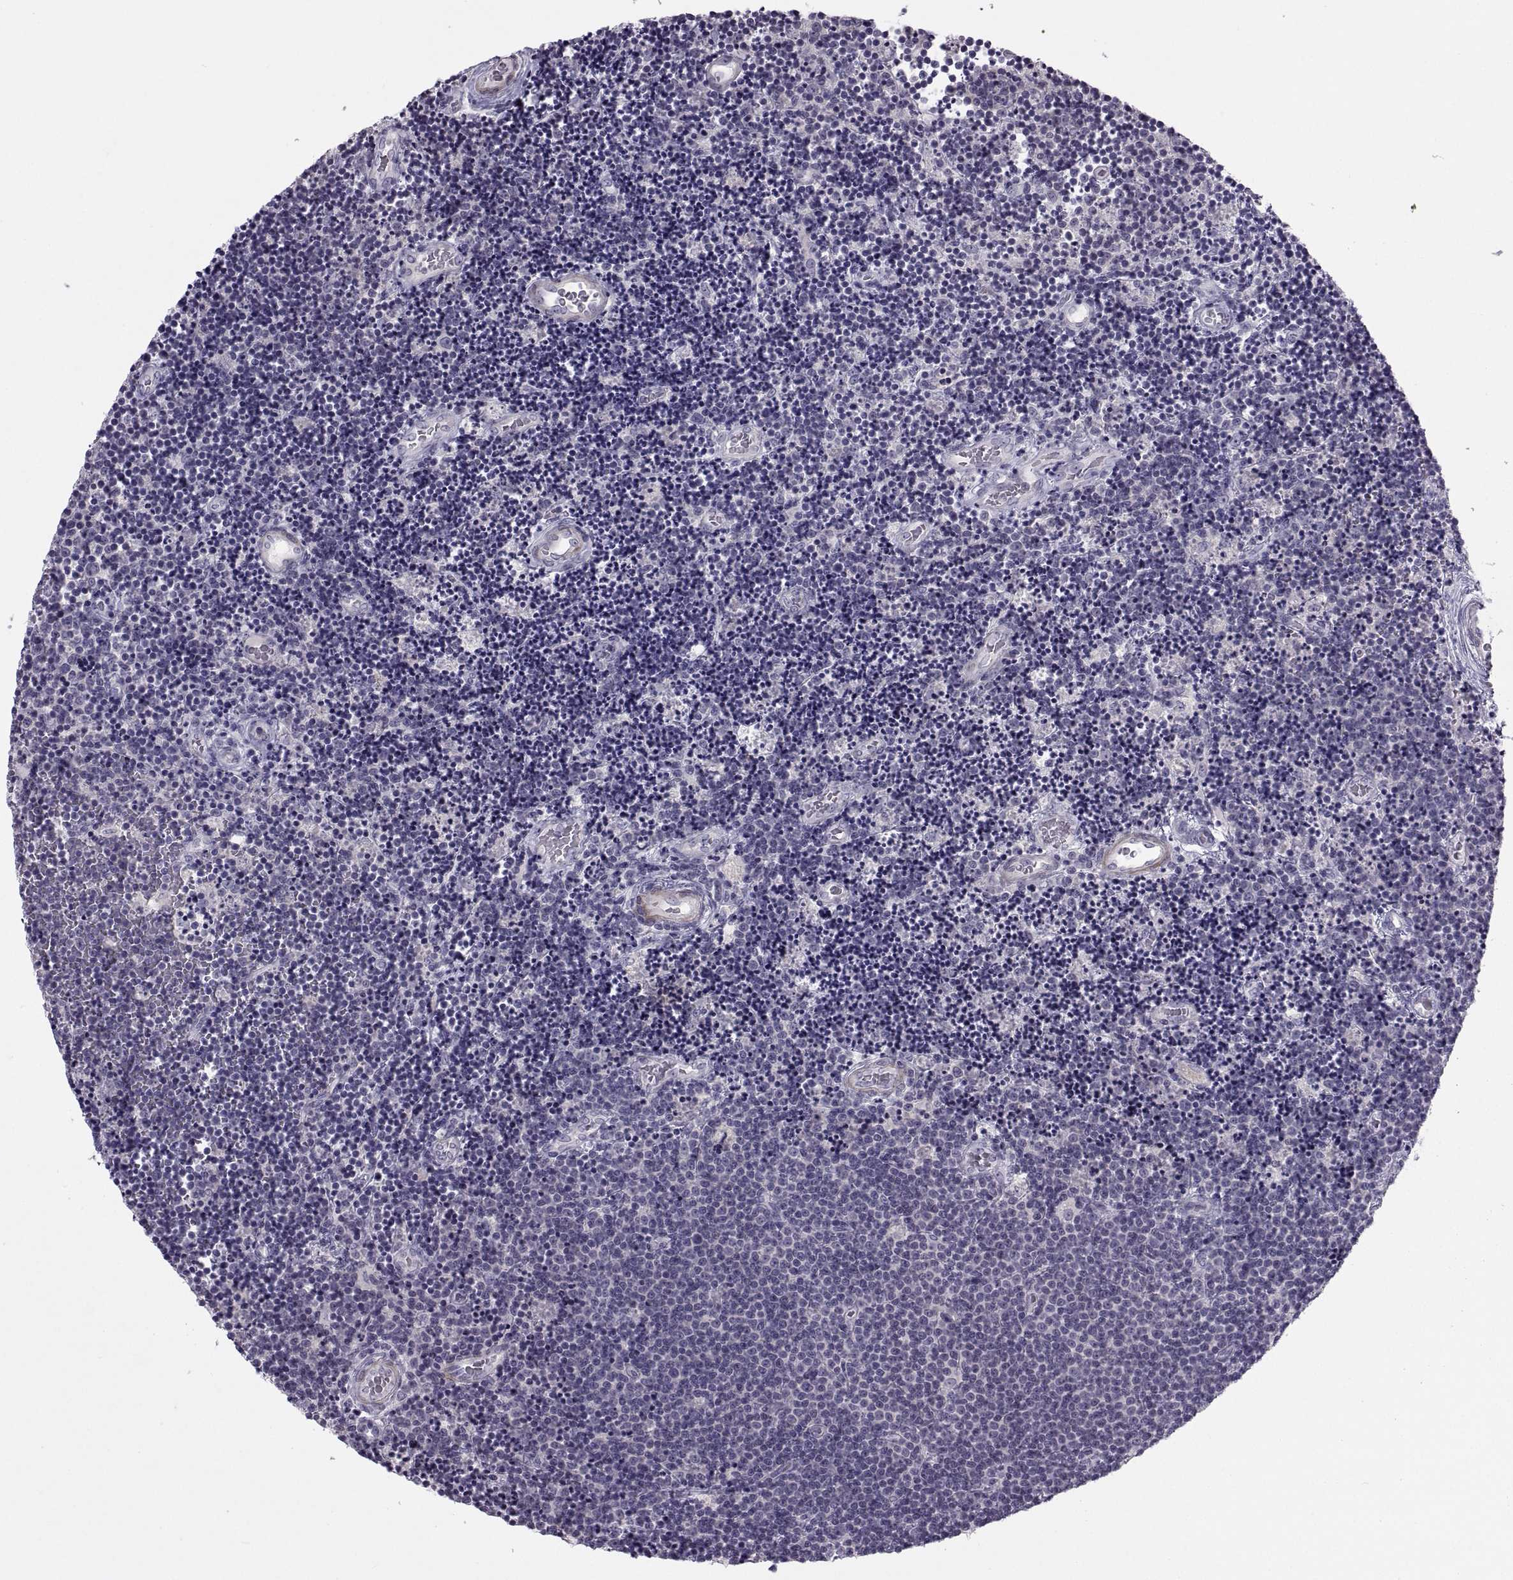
{"staining": {"intensity": "negative", "quantity": "none", "location": "none"}, "tissue": "lymphoma", "cell_type": "Tumor cells", "image_type": "cancer", "snomed": [{"axis": "morphology", "description": "Malignant lymphoma, non-Hodgkin's type, Low grade"}, {"axis": "topography", "description": "Brain"}], "caption": "DAB (3,3'-diaminobenzidine) immunohistochemical staining of malignant lymphoma, non-Hodgkin's type (low-grade) demonstrates no significant expression in tumor cells.", "gene": "BSPH1", "patient": {"sex": "female", "age": 66}}